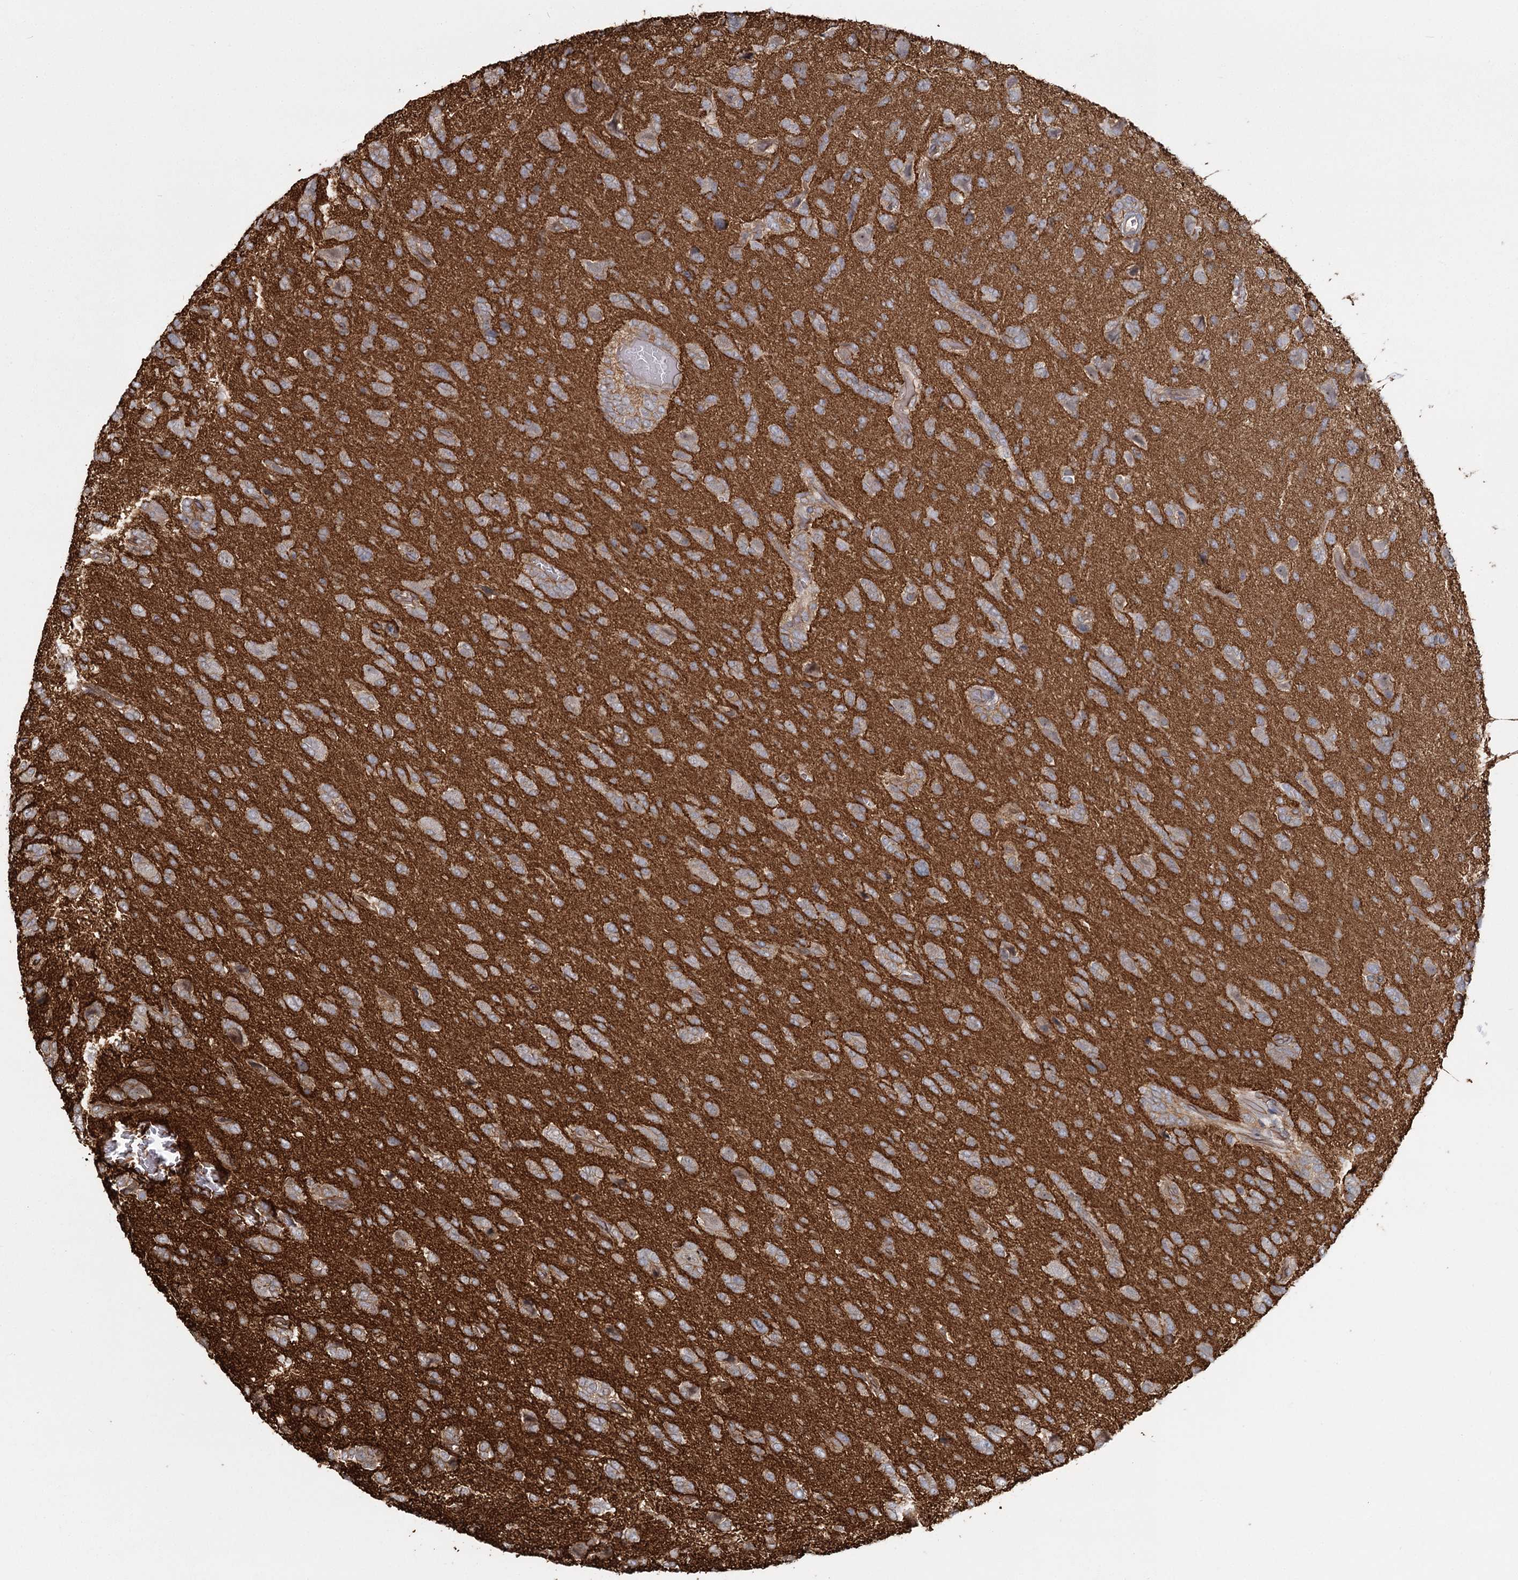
{"staining": {"intensity": "negative", "quantity": "none", "location": "none"}, "tissue": "glioma", "cell_type": "Tumor cells", "image_type": "cancer", "snomed": [{"axis": "morphology", "description": "Glioma, malignant, High grade"}, {"axis": "topography", "description": "Brain"}], "caption": "Human glioma stained for a protein using IHC shows no staining in tumor cells.", "gene": "RPP14", "patient": {"sex": "female", "age": 59}}